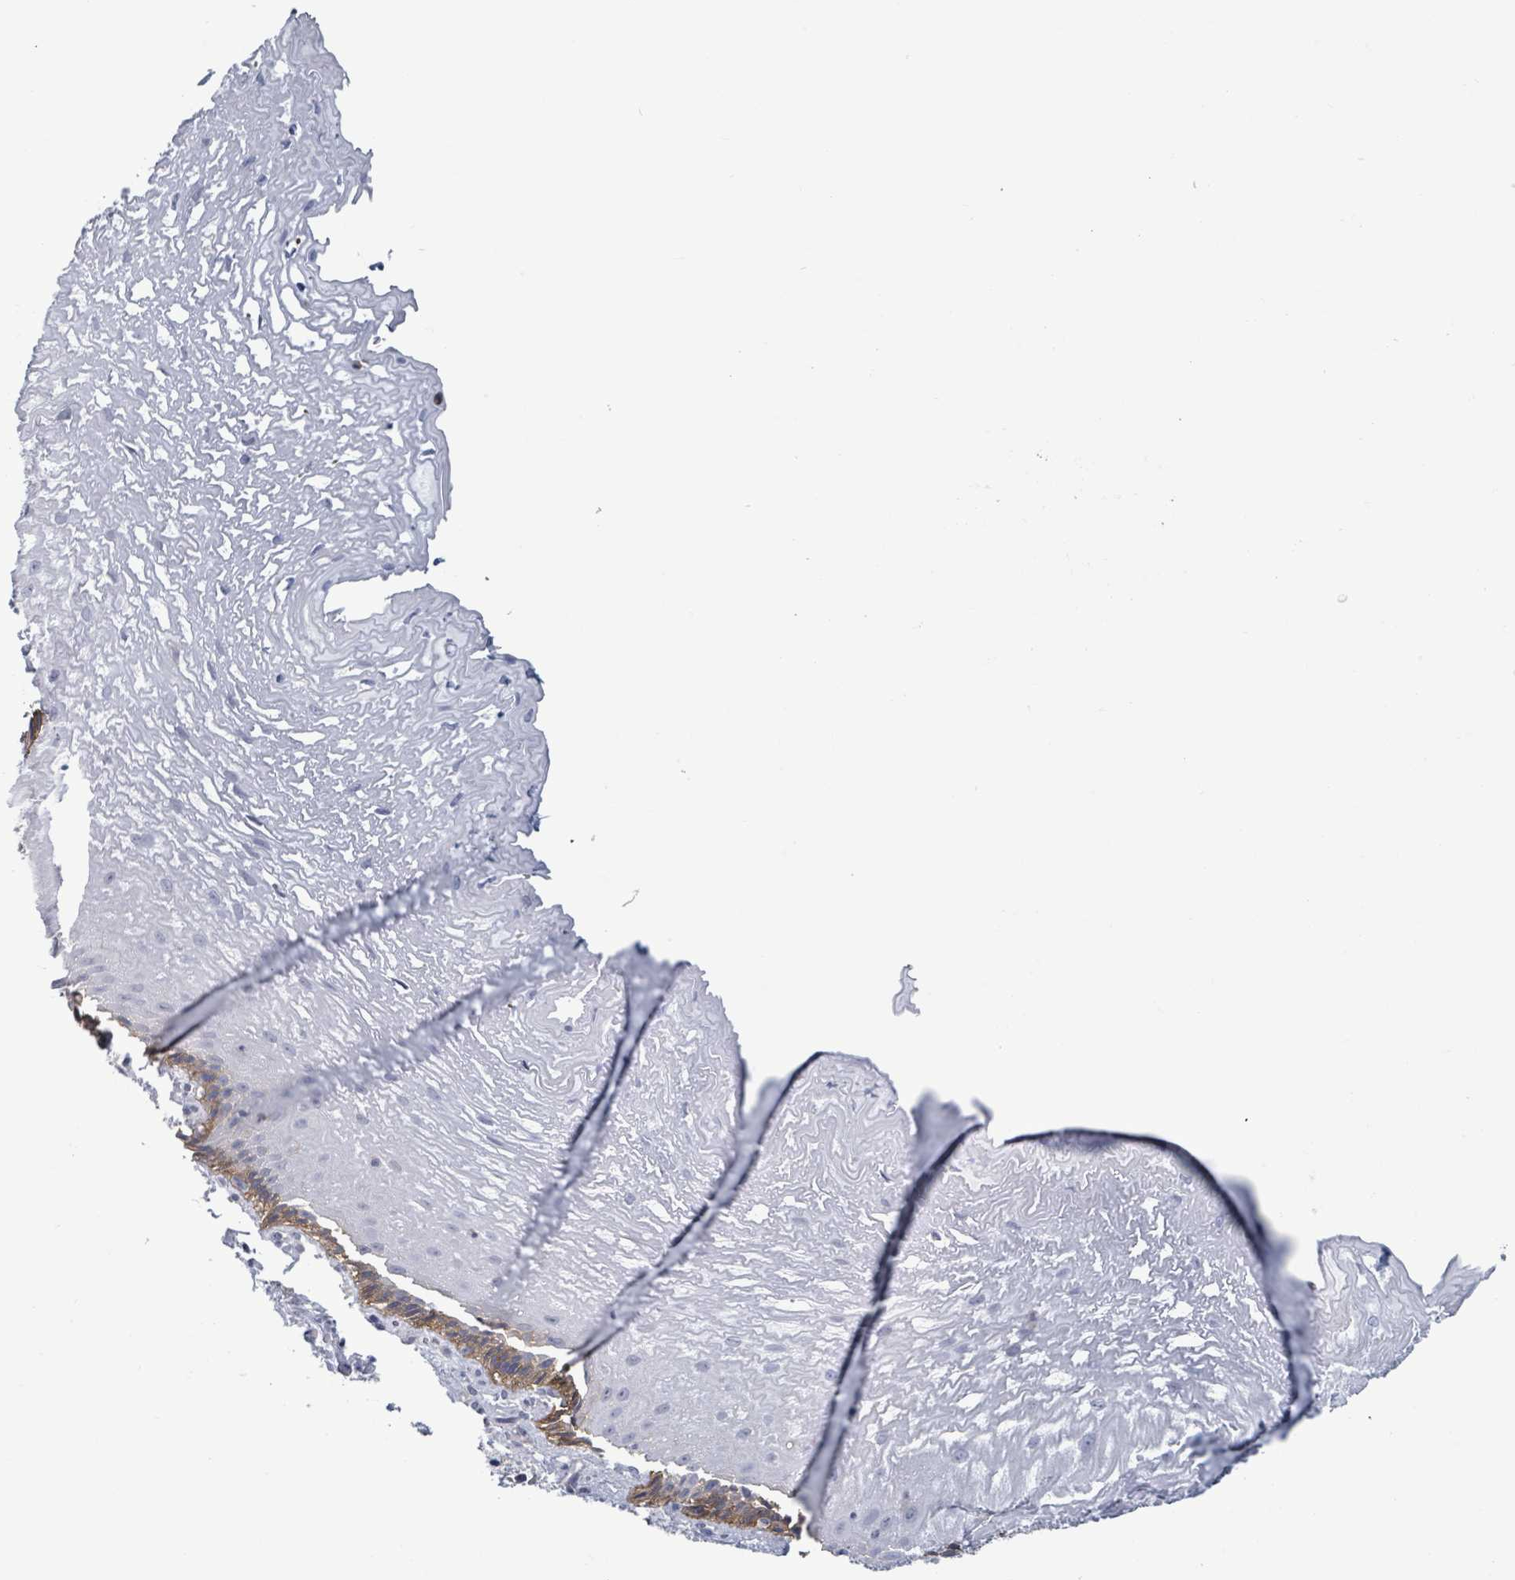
{"staining": {"intensity": "moderate", "quantity": "<25%", "location": "cytoplasmic/membranous"}, "tissue": "esophagus", "cell_type": "Squamous epithelial cells", "image_type": "normal", "snomed": [{"axis": "morphology", "description": "Normal tissue, NOS"}, {"axis": "topography", "description": "Esophagus"}], "caption": "Esophagus stained with a brown dye exhibits moderate cytoplasmic/membranous positive expression in approximately <25% of squamous epithelial cells.", "gene": "BSG", "patient": {"sex": "male", "age": 60}}